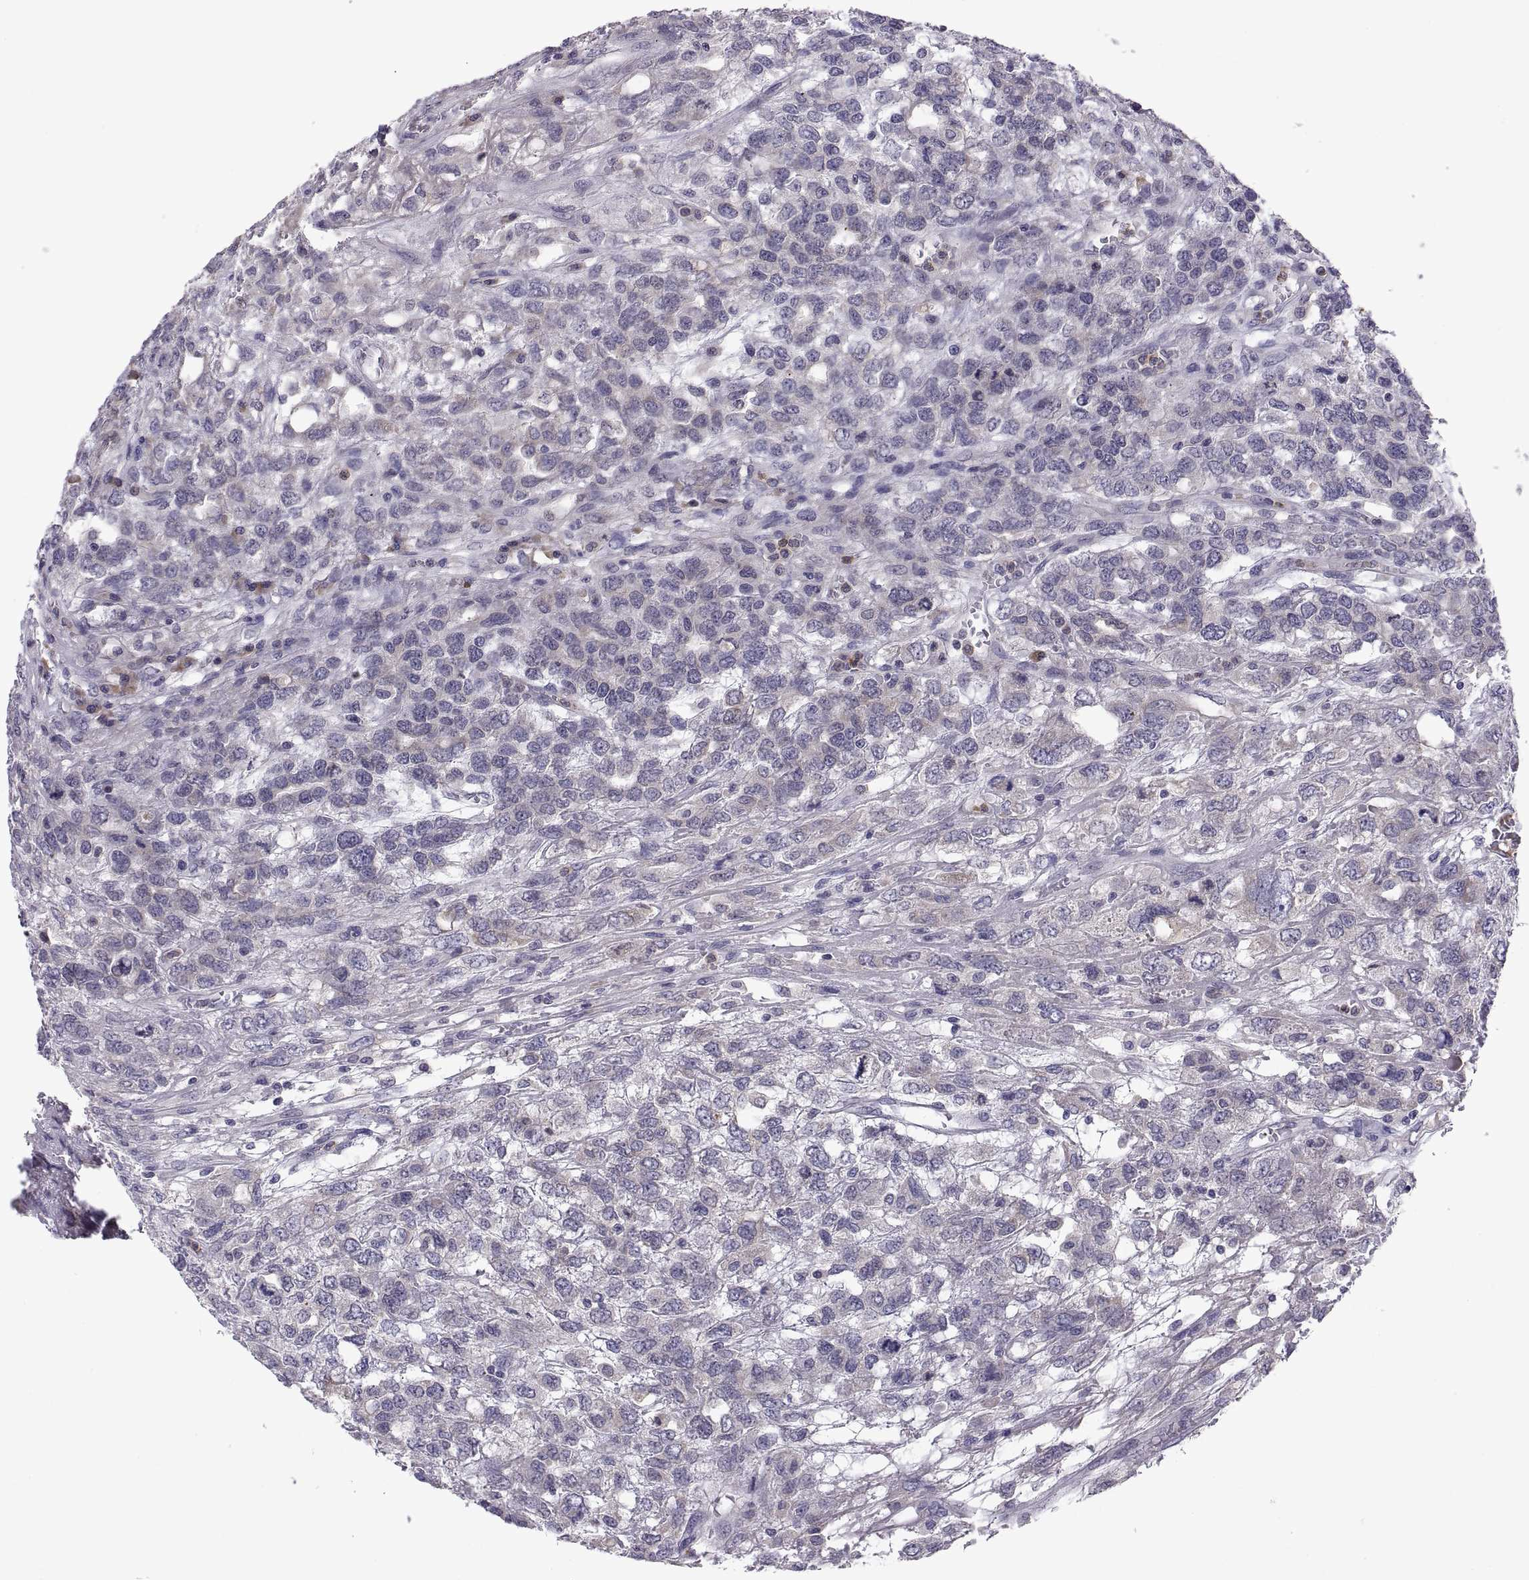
{"staining": {"intensity": "negative", "quantity": "none", "location": "none"}, "tissue": "testis cancer", "cell_type": "Tumor cells", "image_type": "cancer", "snomed": [{"axis": "morphology", "description": "Seminoma, NOS"}, {"axis": "topography", "description": "Testis"}], "caption": "There is no significant positivity in tumor cells of testis cancer (seminoma).", "gene": "PKP1", "patient": {"sex": "male", "age": 52}}